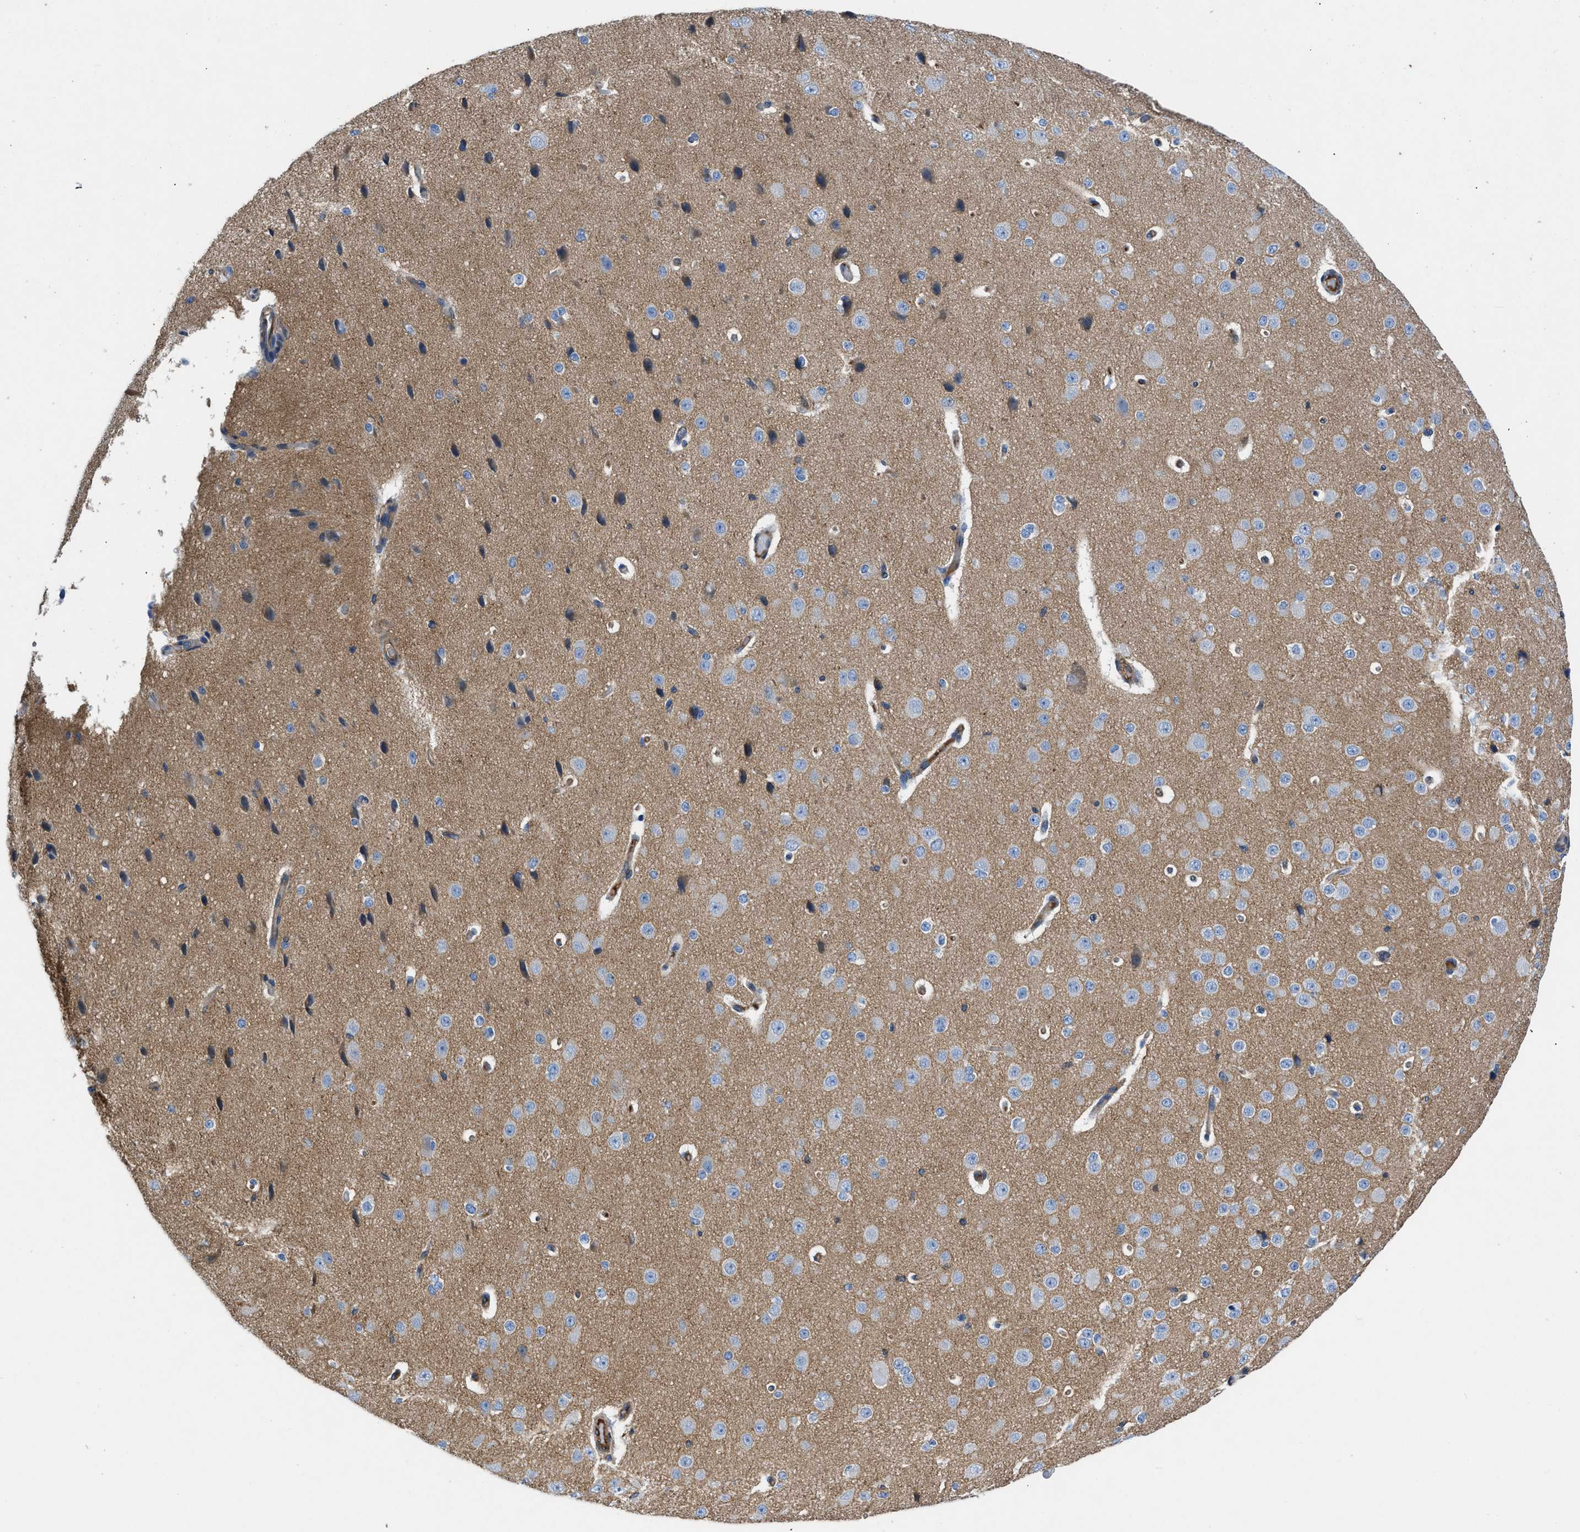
{"staining": {"intensity": "moderate", "quantity": "<25%", "location": "cytoplasmic/membranous"}, "tissue": "cerebral cortex", "cell_type": "Endothelial cells", "image_type": "normal", "snomed": [{"axis": "morphology", "description": "Normal tissue, NOS"}, {"axis": "morphology", "description": "Developmental malformation"}, {"axis": "topography", "description": "Cerebral cortex"}], "caption": "This is a histology image of immunohistochemistry (IHC) staining of normal cerebral cortex, which shows moderate positivity in the cytoplasmic/membranous of endothelial cells.", "gene": "ATP6V0D1", "patient": {"sex": "female", "age": 30}}